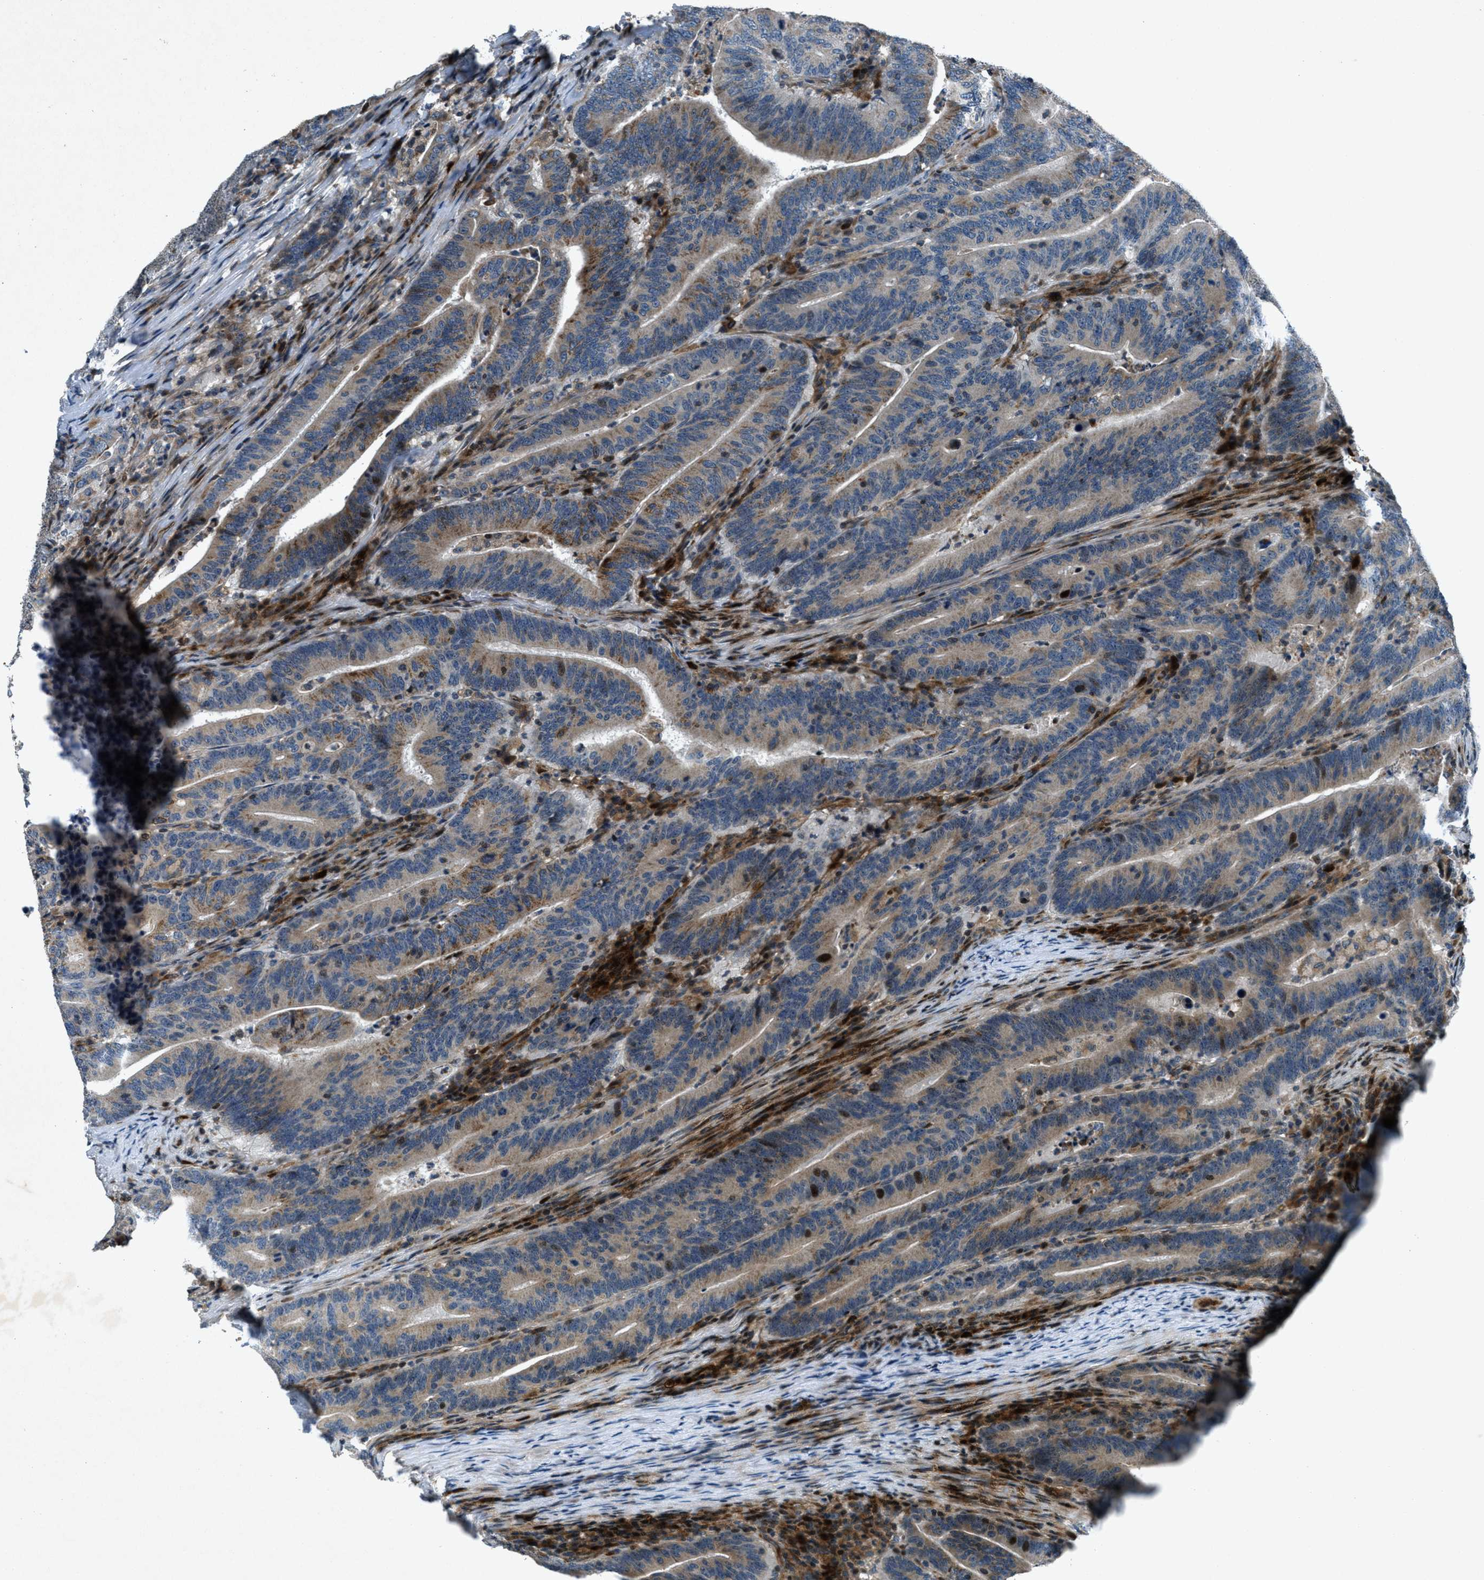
{"staining": {"intensity": "moderate", "quantity": ">75%", "location": "cytoplasmic/membranous,nuclear"}, "tissue": "colorectal cancer", "cell_type": "Tumor cells", "image_type": "cancer", "snomed": [{"axis": "morphology", "description": "Adenocarcinoma, NOS"}, {"axis": "topography", "description": "Colon"}], "caption": "Moderate cytoplasmic/membranous and nuclear staining is identified in about >75% of tumor cells in adenocarcinoma (colorectal).", "gene": "CLEC2D", "patient": {"sex": "female", "age": 66}}